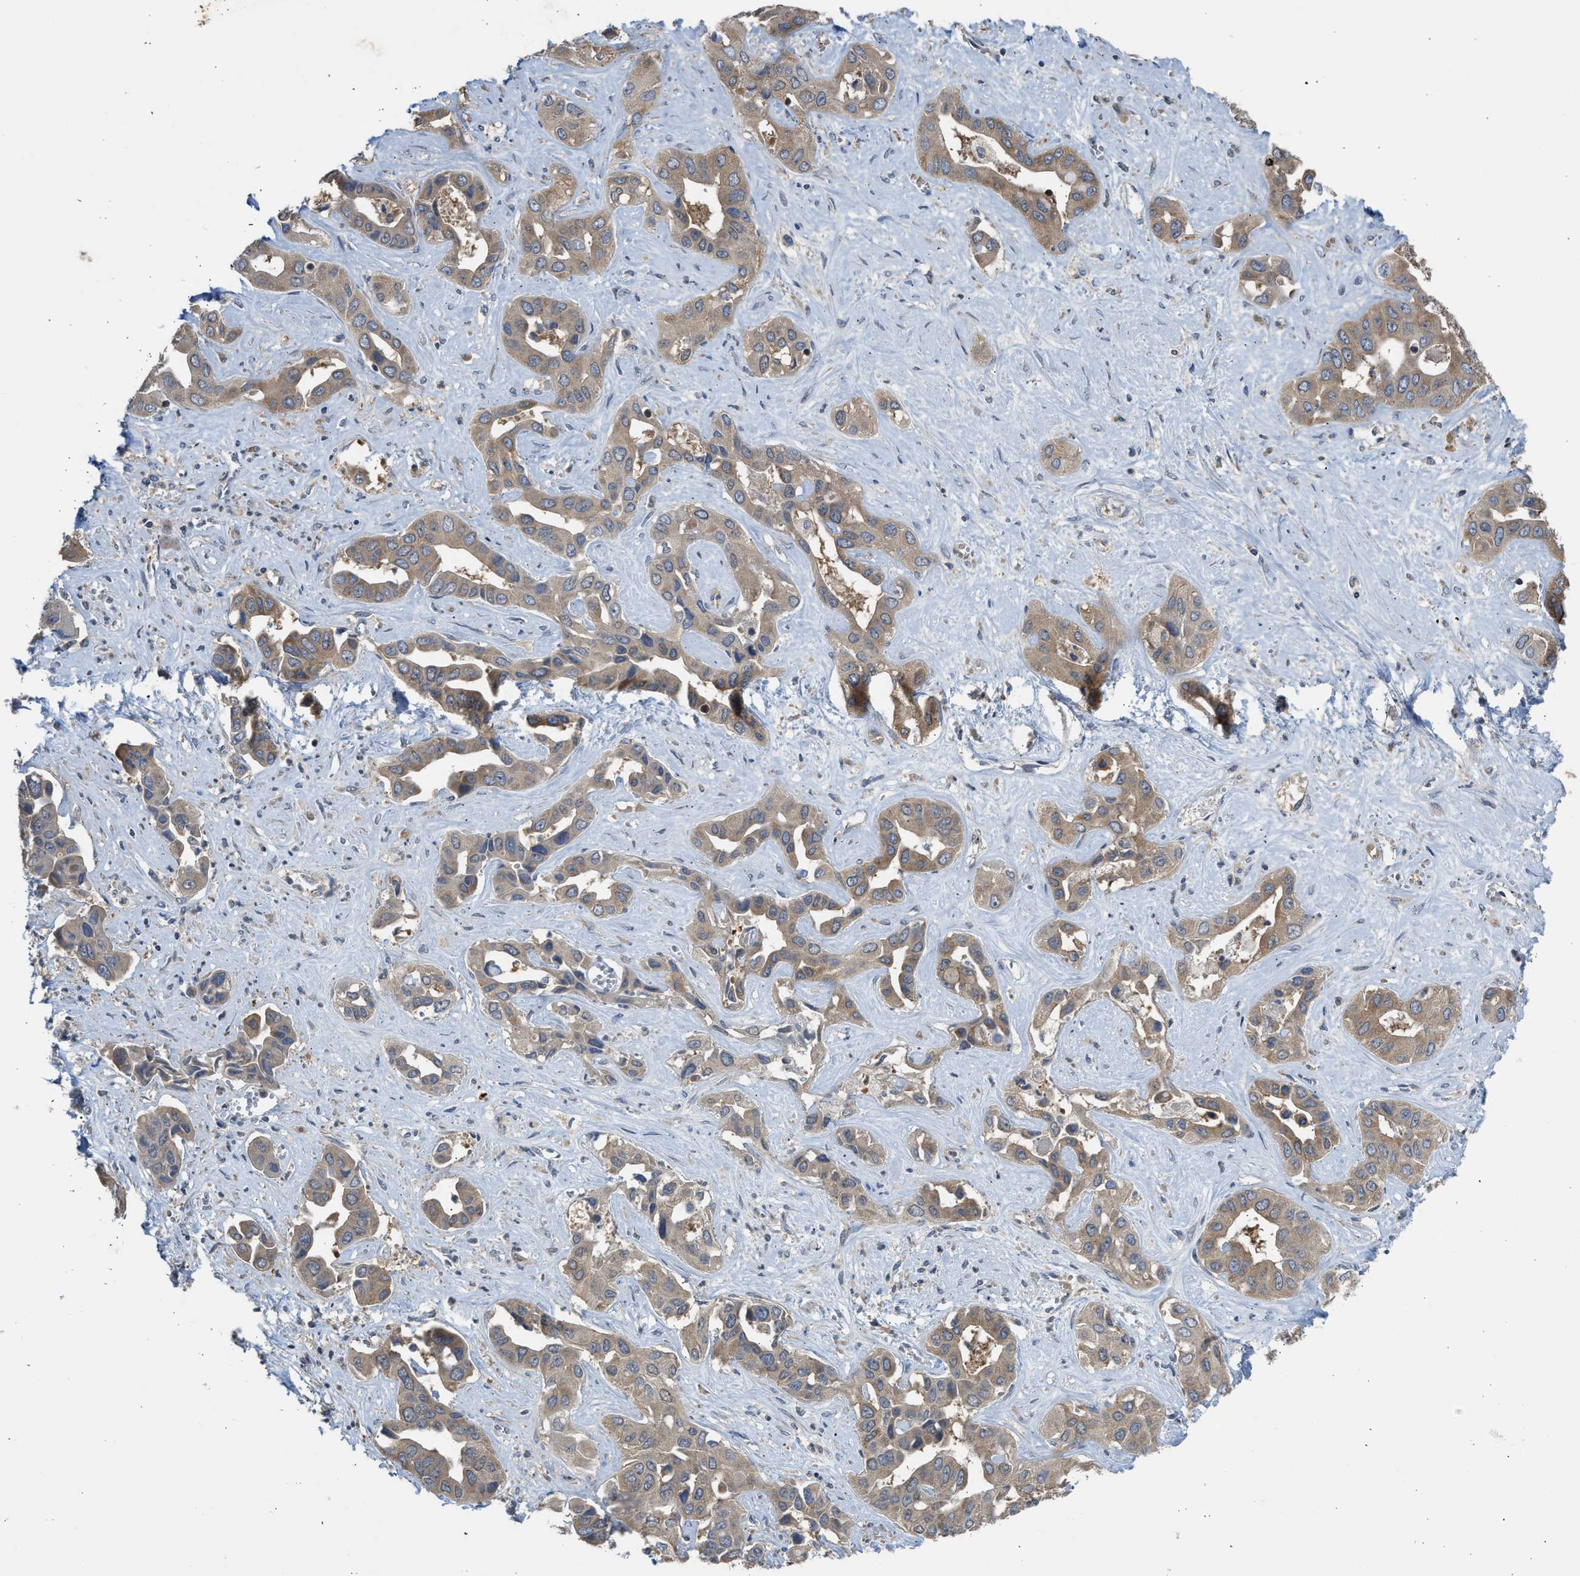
{"staining": {"intensity": "weak", "quantity": "25%-75%", "location": "cytoplasmic/membranous"}, "tissue": "liver cancer", "cell_type": "Tumor cells", "image_type": "cancer", "snomed": [{"axis": "morphology", "description": "Cholangiocarcinoma"}, {"axis": "topography", "description": "Liver"}], "caption": "DAB (3,3'-diaminobenzidine) immunohistochemical staining of cholangiocarcinoma (liver) displays weak cytoplasmic/membranous protein staining in approximately 25%-75% of tumor cells.", "gene": "CYP1A1", "patient": {"sex": "female", "age": 52}}